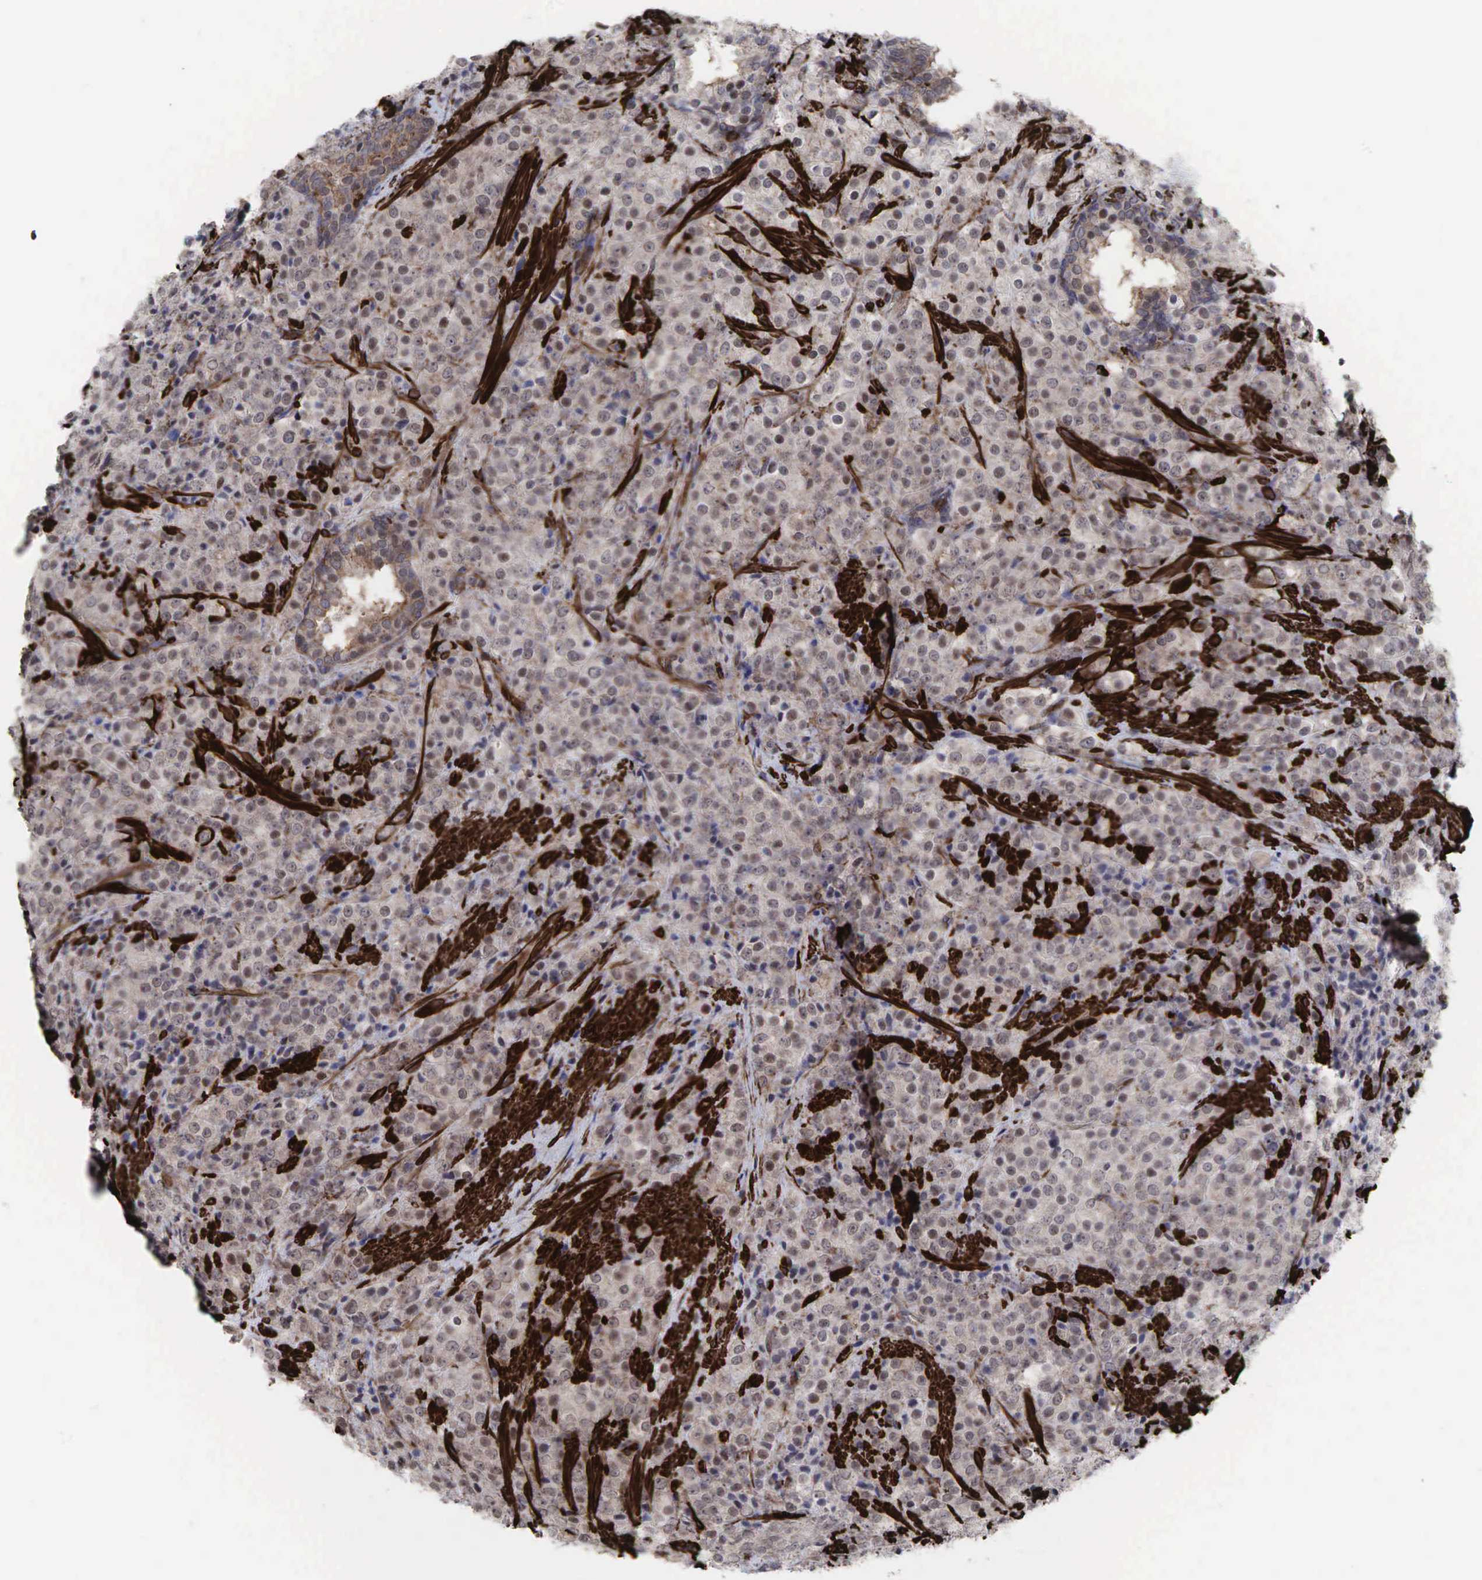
{"staining": {"intensity": "weak", "quantity": ">75%", "location": "cytoplasmic/membranous"}, "tissue": "prostate cancer", "cell_type": "Tumor cells", "image_type": "cancer", "snomed": [{"axis": "morphology", "description": "Adenocarcinoma, Medium grade"}, {"axis": "topography", "description": "Prostate"}], "caption": "Immunohistochemistry (IHC) micrograph of neoplastic tissue: human medium-grade adenocarcinoma (prostate) stained using immunohistochemistry demonstrates low levels of weak protein expression localized specifically in the cytoplasmic/membranous of tumor cells, appearing as a cytoplasmic/membranous brown color.", "gene": "GPRASP1", "patient": {"sex": "male", "age": 70}}